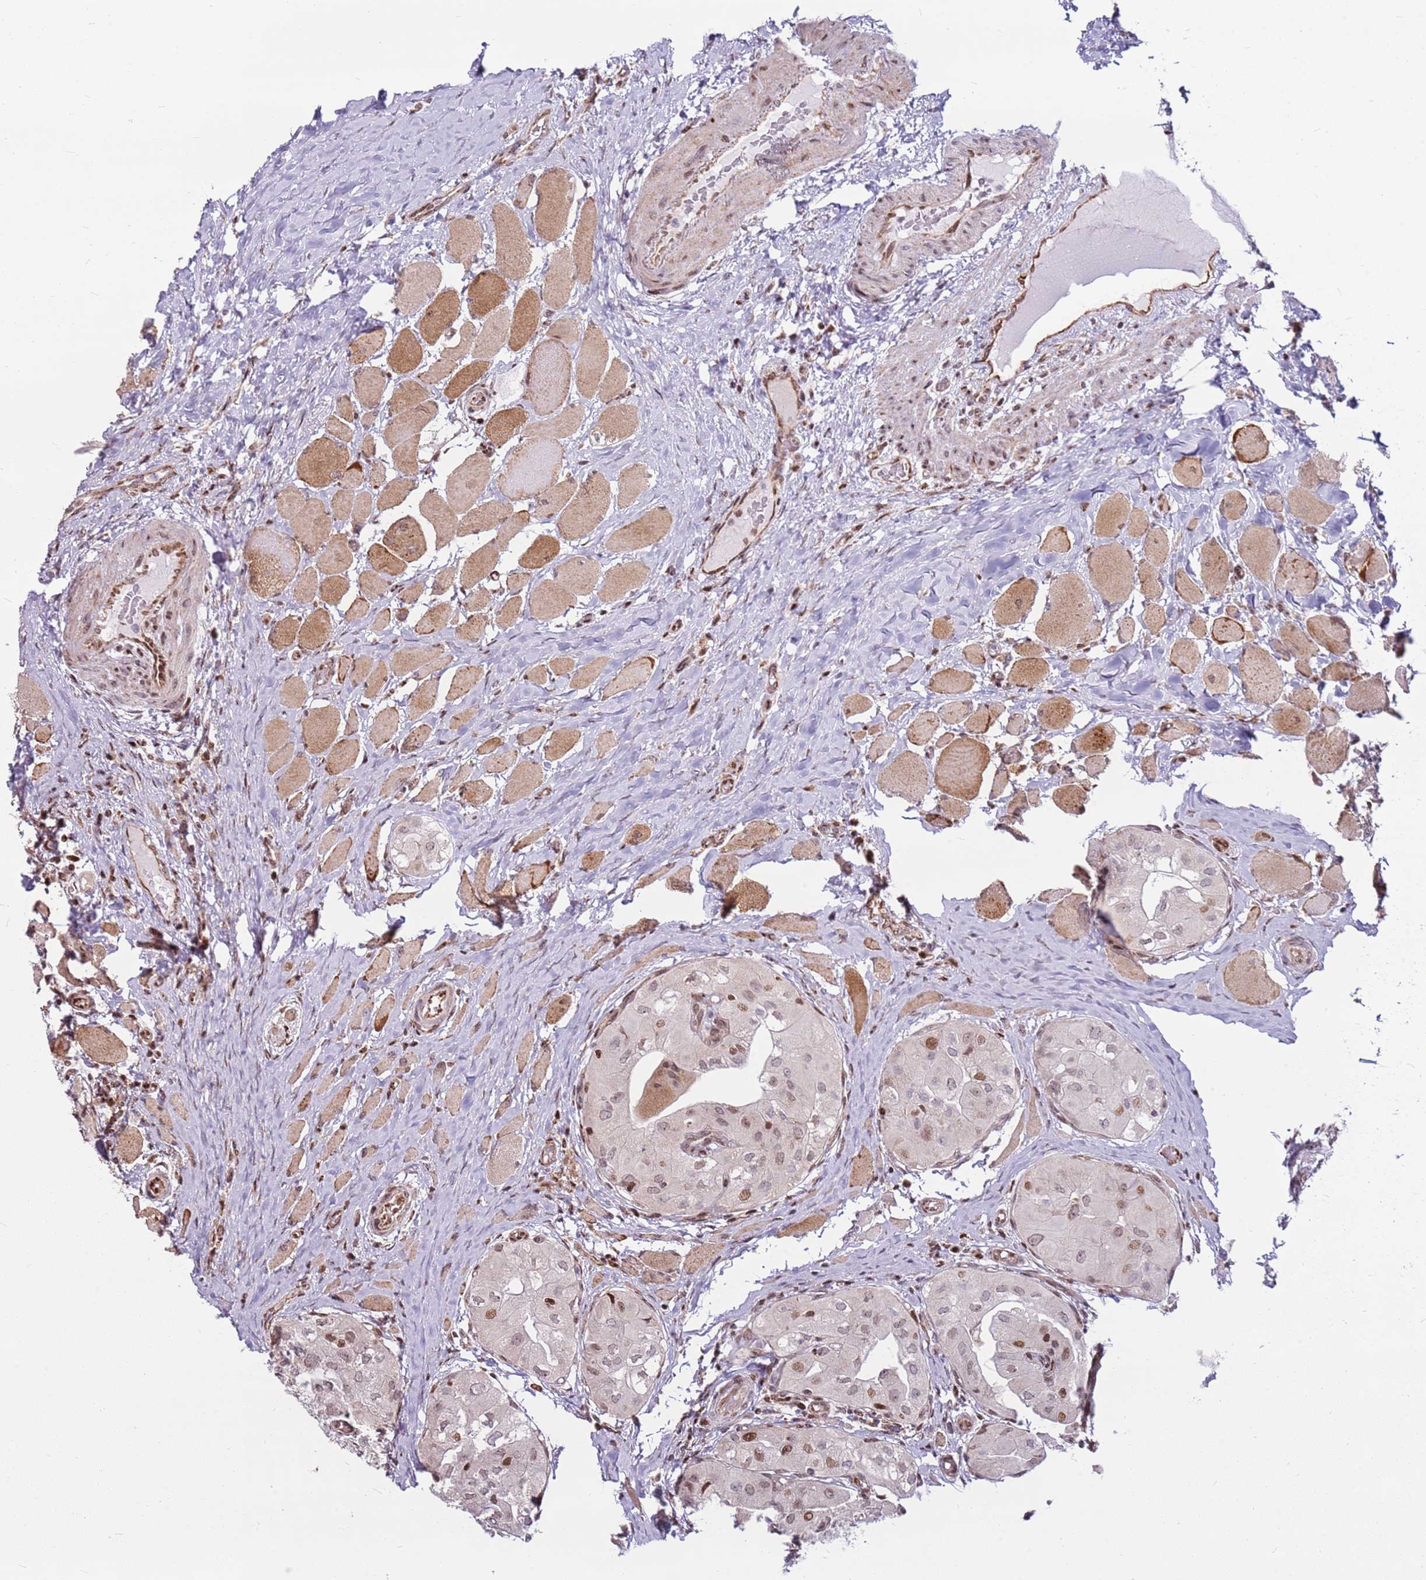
{"staining": {"intensity": "moderate", "quantity": "<25%", "location": "cytoplasmic/membranous,nuclear"}, "tissue": "thyroid cancer", "cell_type": "Tumor cells", "image_type": "cancer", "snomed": [{"axis": "morphology", "description": "Papillary adenocarcinoma, NOS"}, {"axis": "topography", "description": "Thyroid gland"}], "caption": "Protein expression analysis of papillary adenocarcinoma (thyroid) demonstrates moderate cytoplasmic/membranous and nuclear staining in approximately <25% of tumor cells.", "gene": "PCTP", "patient": {"sex": "female", "age": 59}}